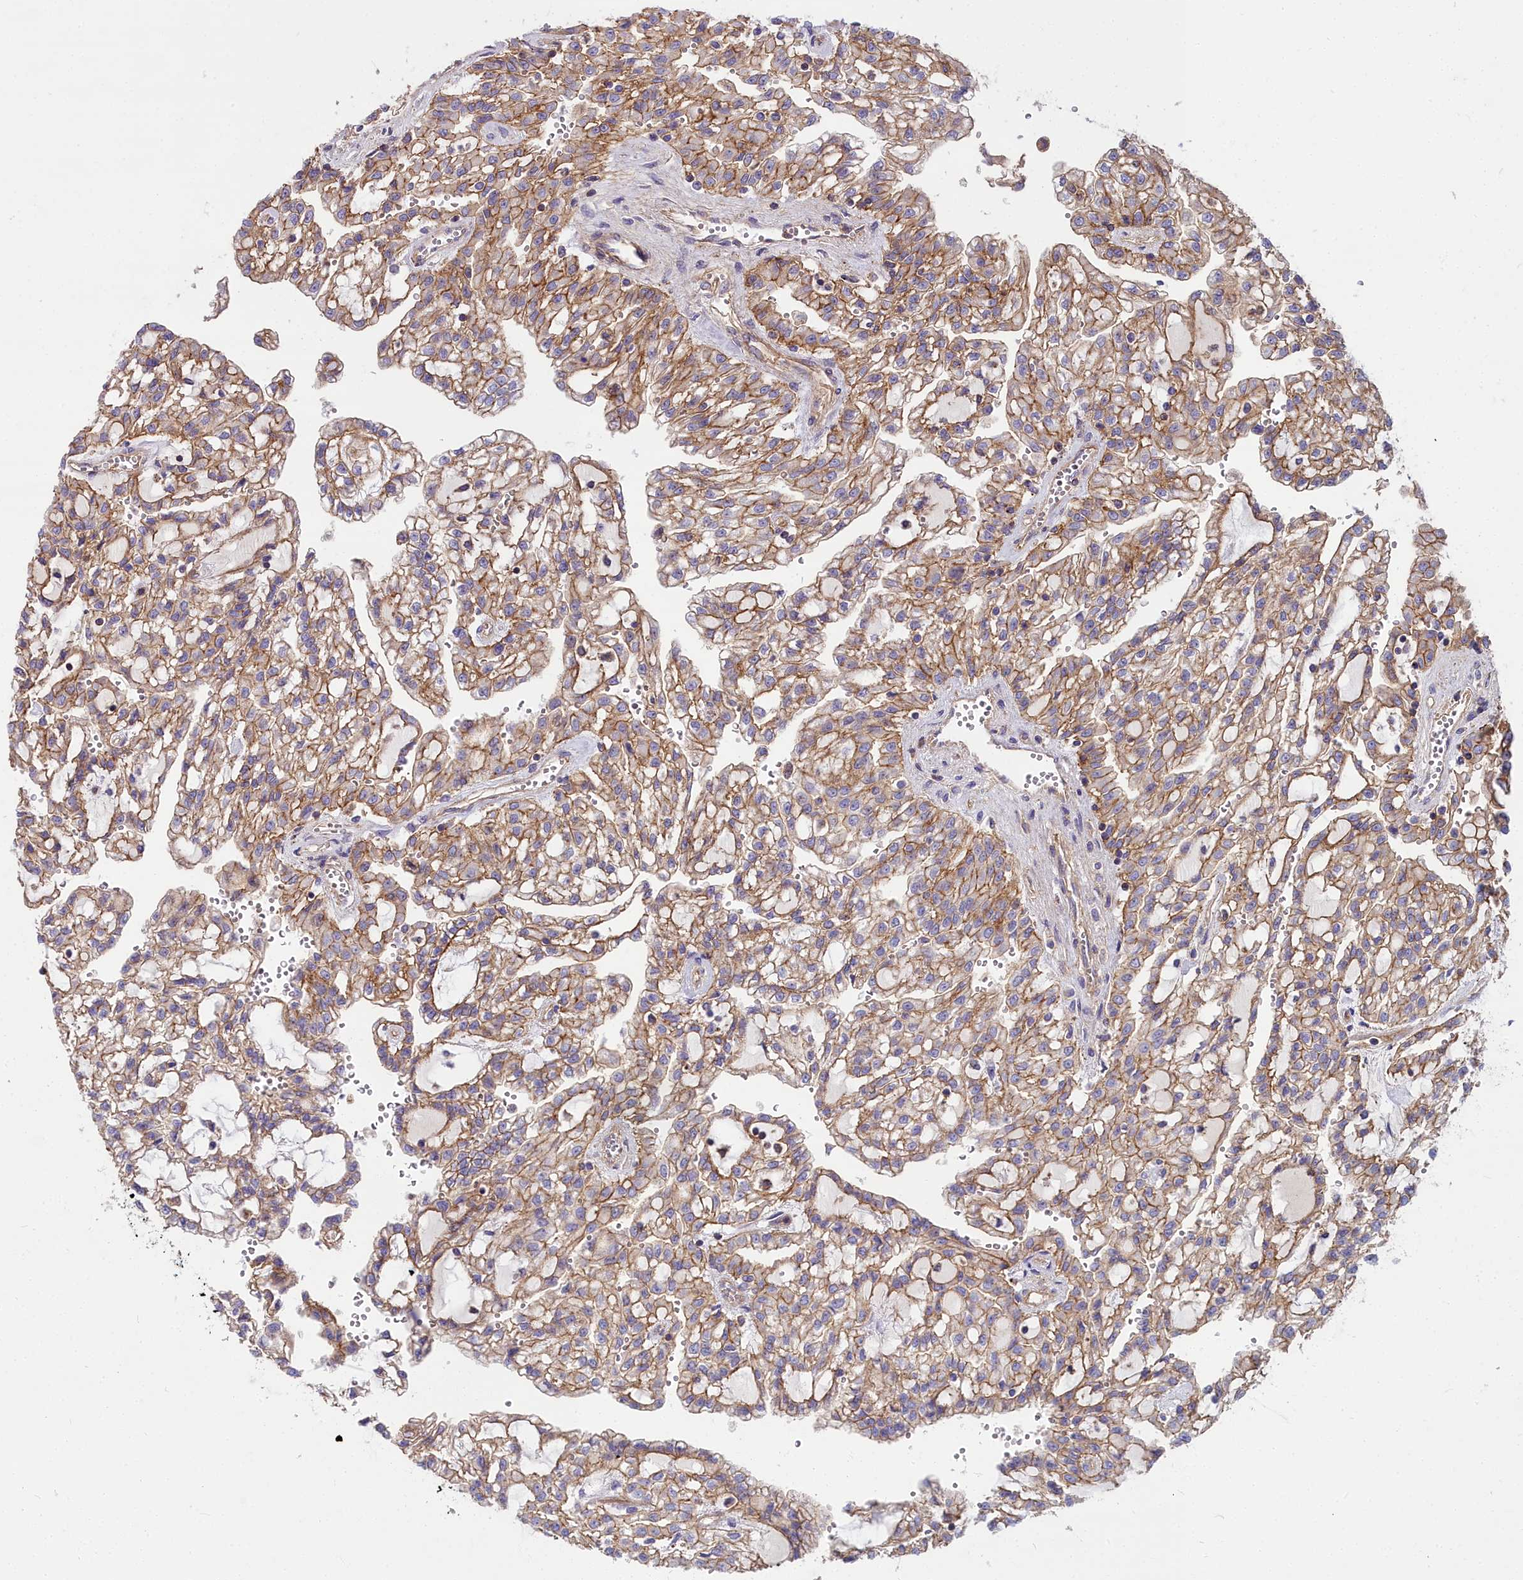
{"staining": {"intensity": "moderate", "quantity": ">75%", "location": "cytoplasmic/membranous"}, "tissue": "renal cancer", "cell_type": "Tumor cells", "image_type": "cancer", "snomed": [{"axis": "morphology", "description": "Adenocarcinoma, NOS"}, {"axis": "topography", "description": "Kidney"}], "caption": "Immunohistochemical staining of adenocarcinoma (renal) exhibits medium levels of moderate cytoplasmic/membranous expression in approximately >75% of tumor cells. Using DAB (brown) and hematoxylin (blue) stains, captured at high magnification using brightfield microscopy.", "gene": "FRMPD1", "patient": {"sex": "male", "age": 63}}